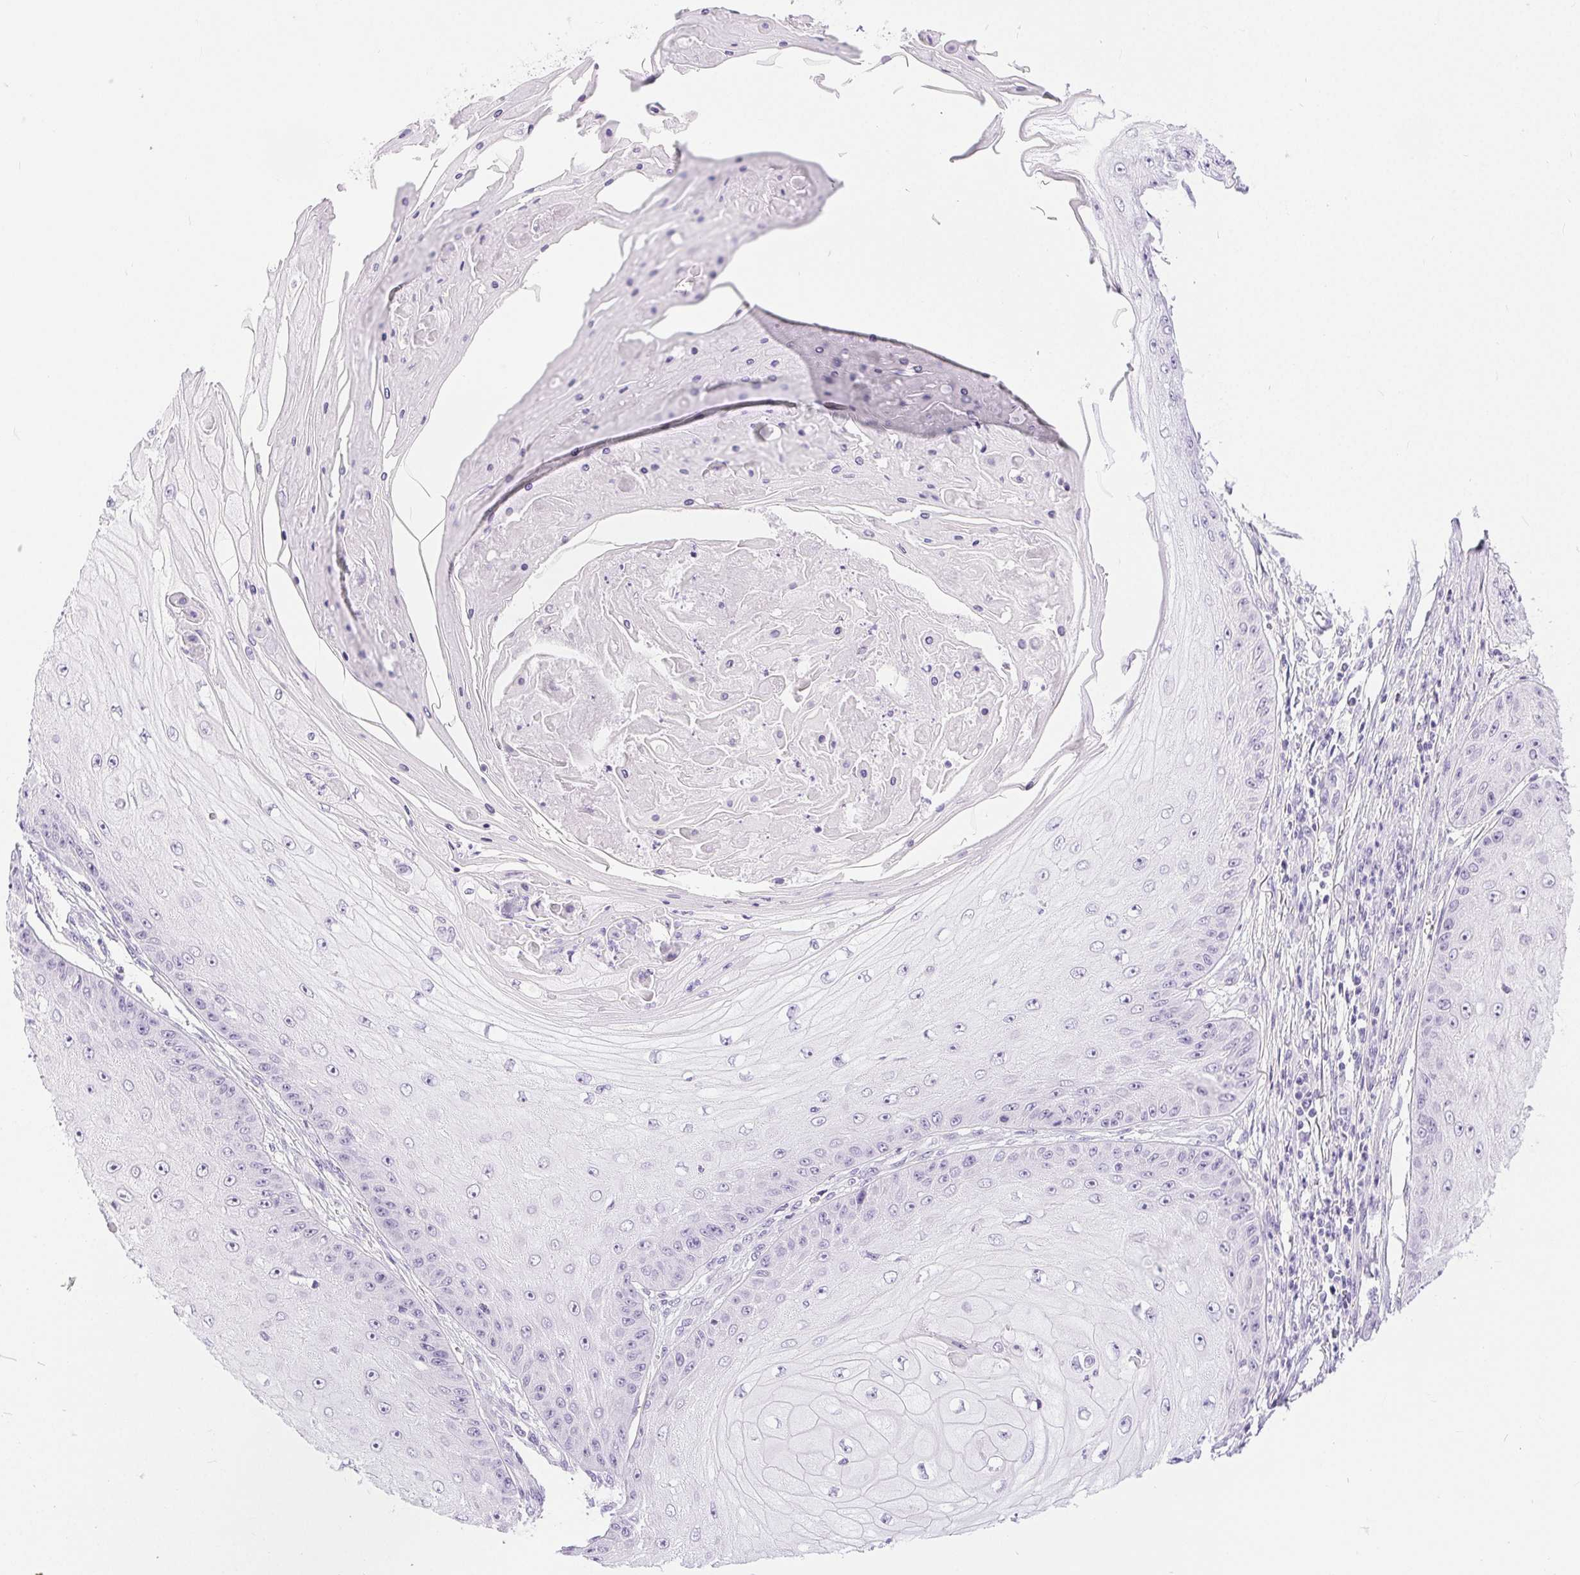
{"staining": {"intensity": "negative", "quantity": "none", "location": "none"}, "tissue": "skin cancer", "cell_type": "Tumor cells", "image_type": "cancer", "snomed": [{"axis": "morphology", "description": "Squamous cell carcinoma, NOS"}, {"axis": "topography", "description": "Skin"}], "caption": "Skin cancer was stained to show a protein in brown. There is no significant positivity in tumor cells.", "gene": "XDH", "patient": {"sex": "male", "age": 70}}